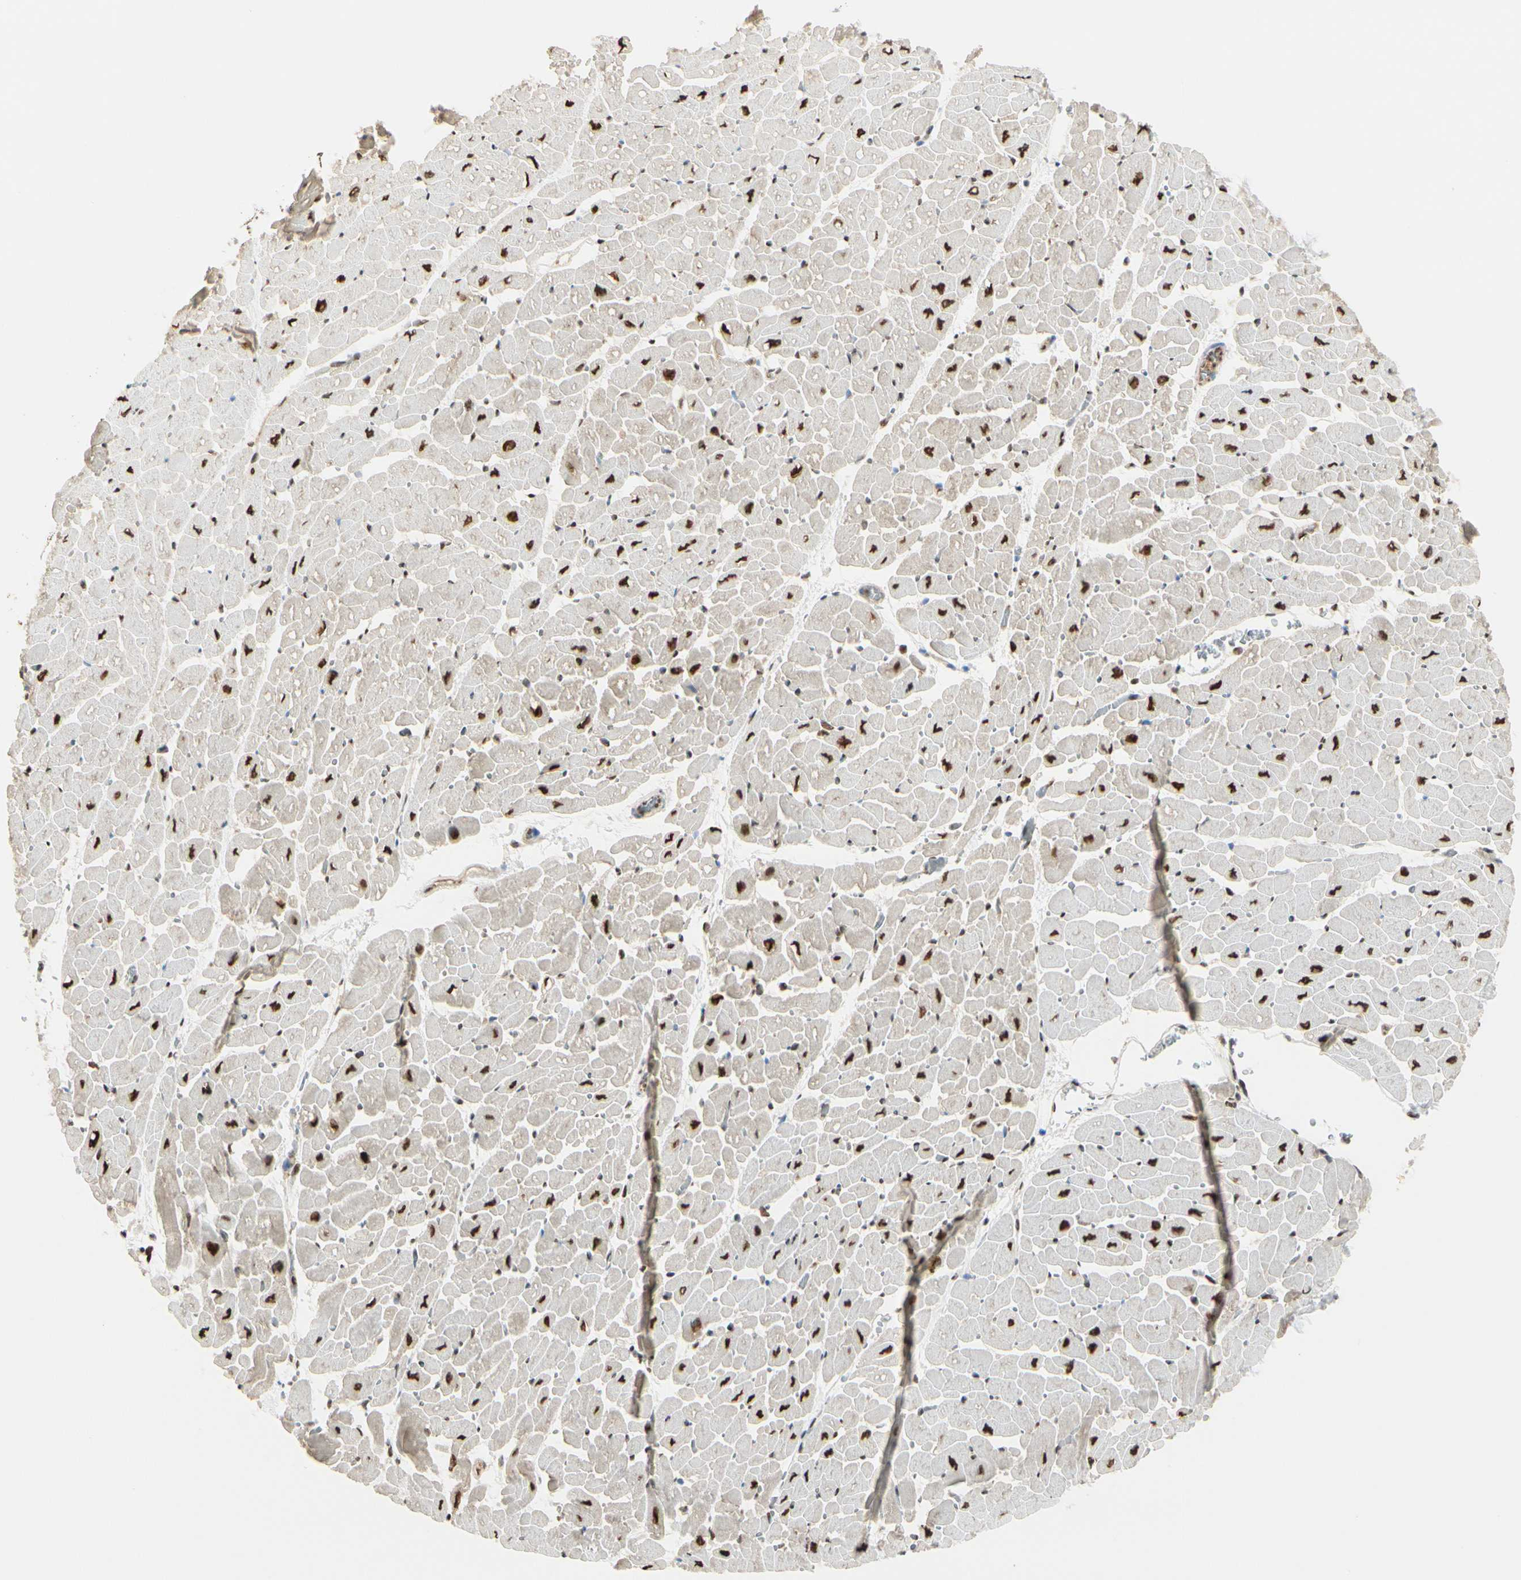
{"staining": {"intensity": "strong", "quantity": "<25%", "location": "nuclear"}, "tissue": "heart muscle", "cell_type": "Cardiomyocytes", "image_type": "normal", "snomed": [{"axis": "morphology", "description": "Normal tissue, NOS"}, {"axis": "topography", "description": "Heart"}], "caption": "Immunohistochemistry image of normal heart muscle stained for a protein (brown), which shows medium levels of strong nuclear staining in approximately <25% of cardiomyocytes.", "gene": "SUFU", "patient": {"sex": "male", "age": 45}}